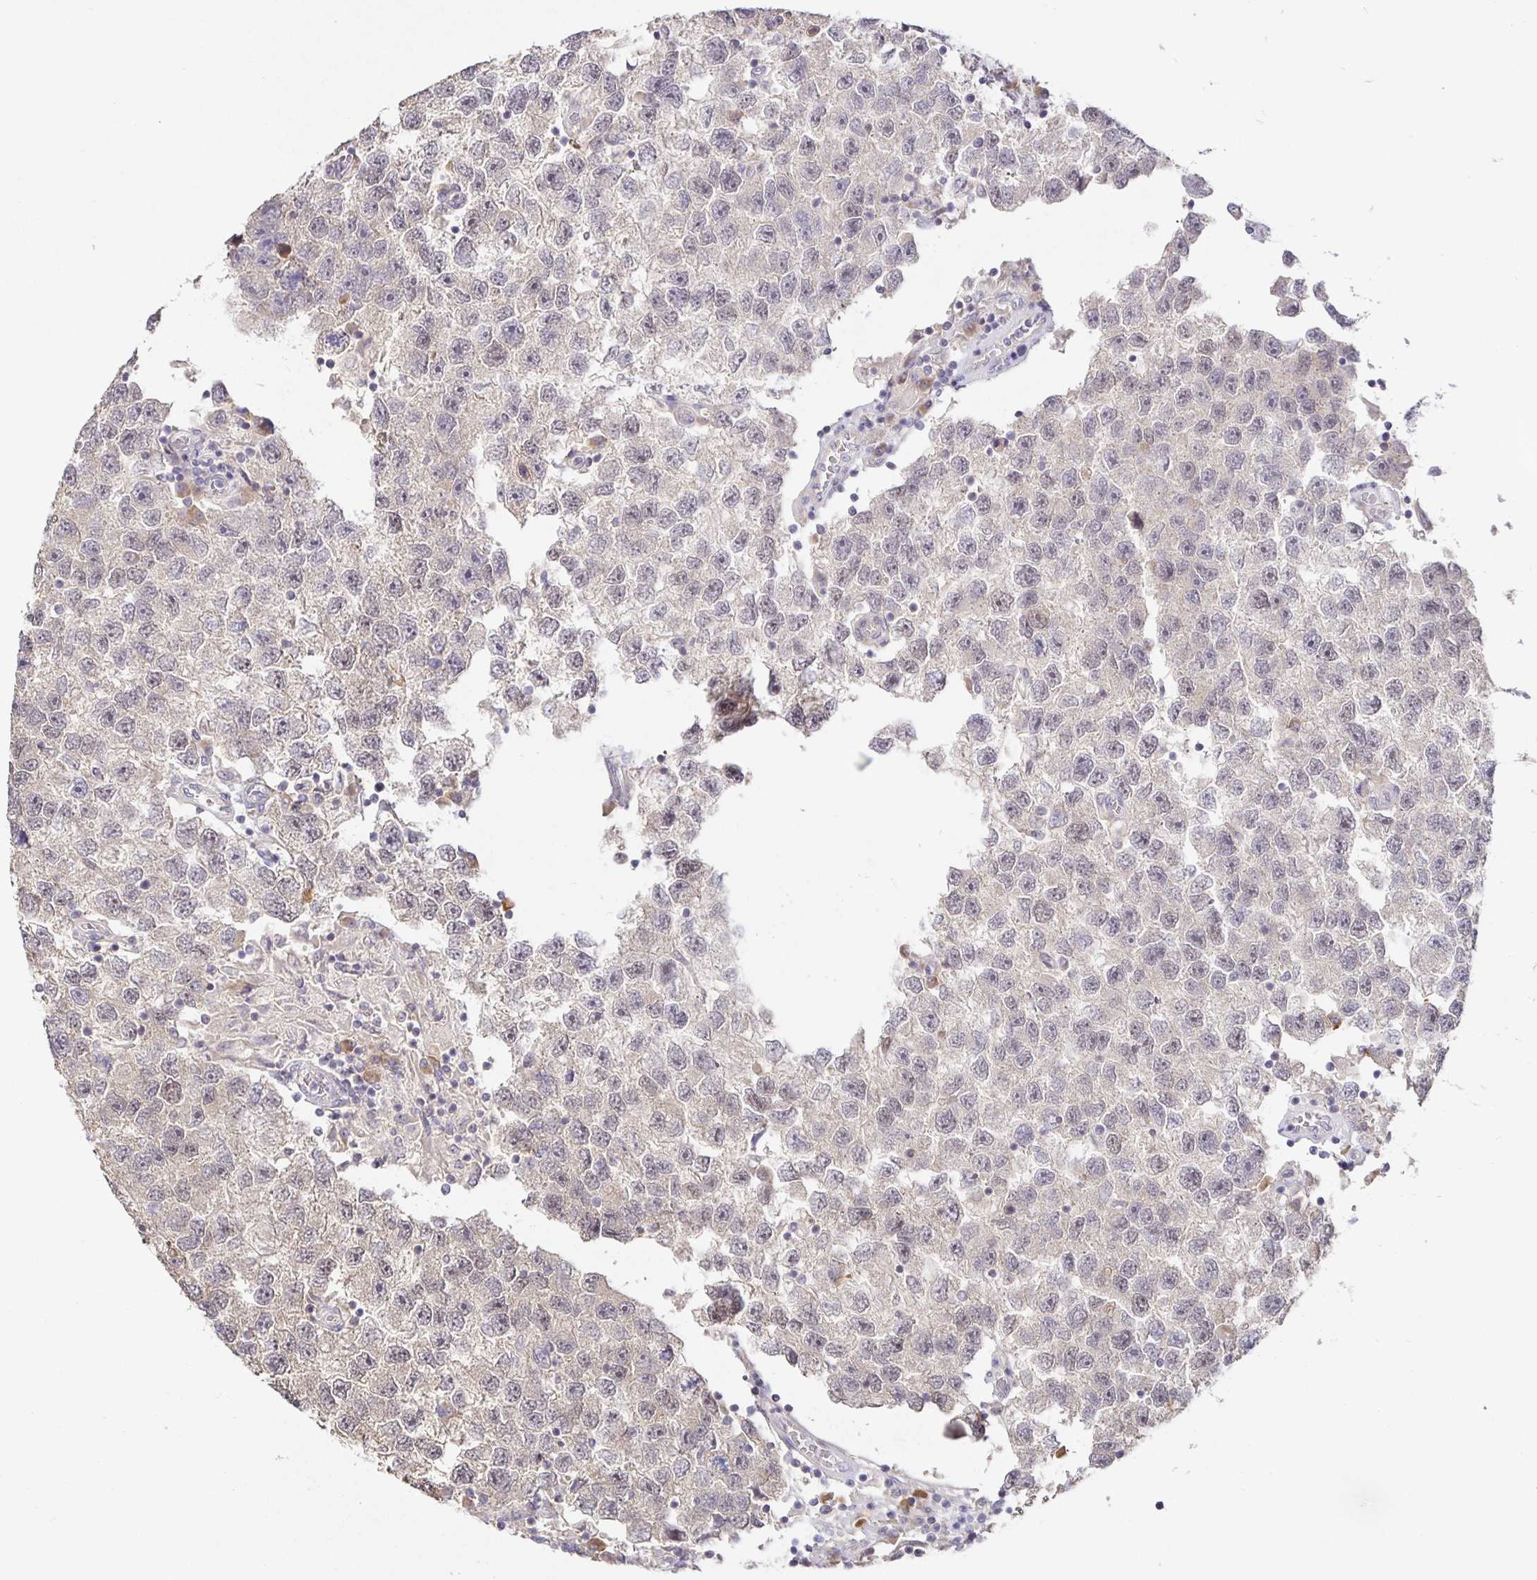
{"staining": {"intensity": "negative", "quantity": "none", "location": "none"}, "tissue": "testis cancer", "cell_type": "Tumor cells", "image_type": "cancer", "snomed": [{"axis": "morphology", "description": "Seminoma, NOS"}, {"axis": "topography", "description": "Testis"}], "caption": "Protein analysis of seminoma (testis) exhibits no significant positivity in tumor cells. (DAB IHC with hematoxylin counter stain).", "gene": "ZDHHC11", "patient": {"sex": "male", "age": 26}}